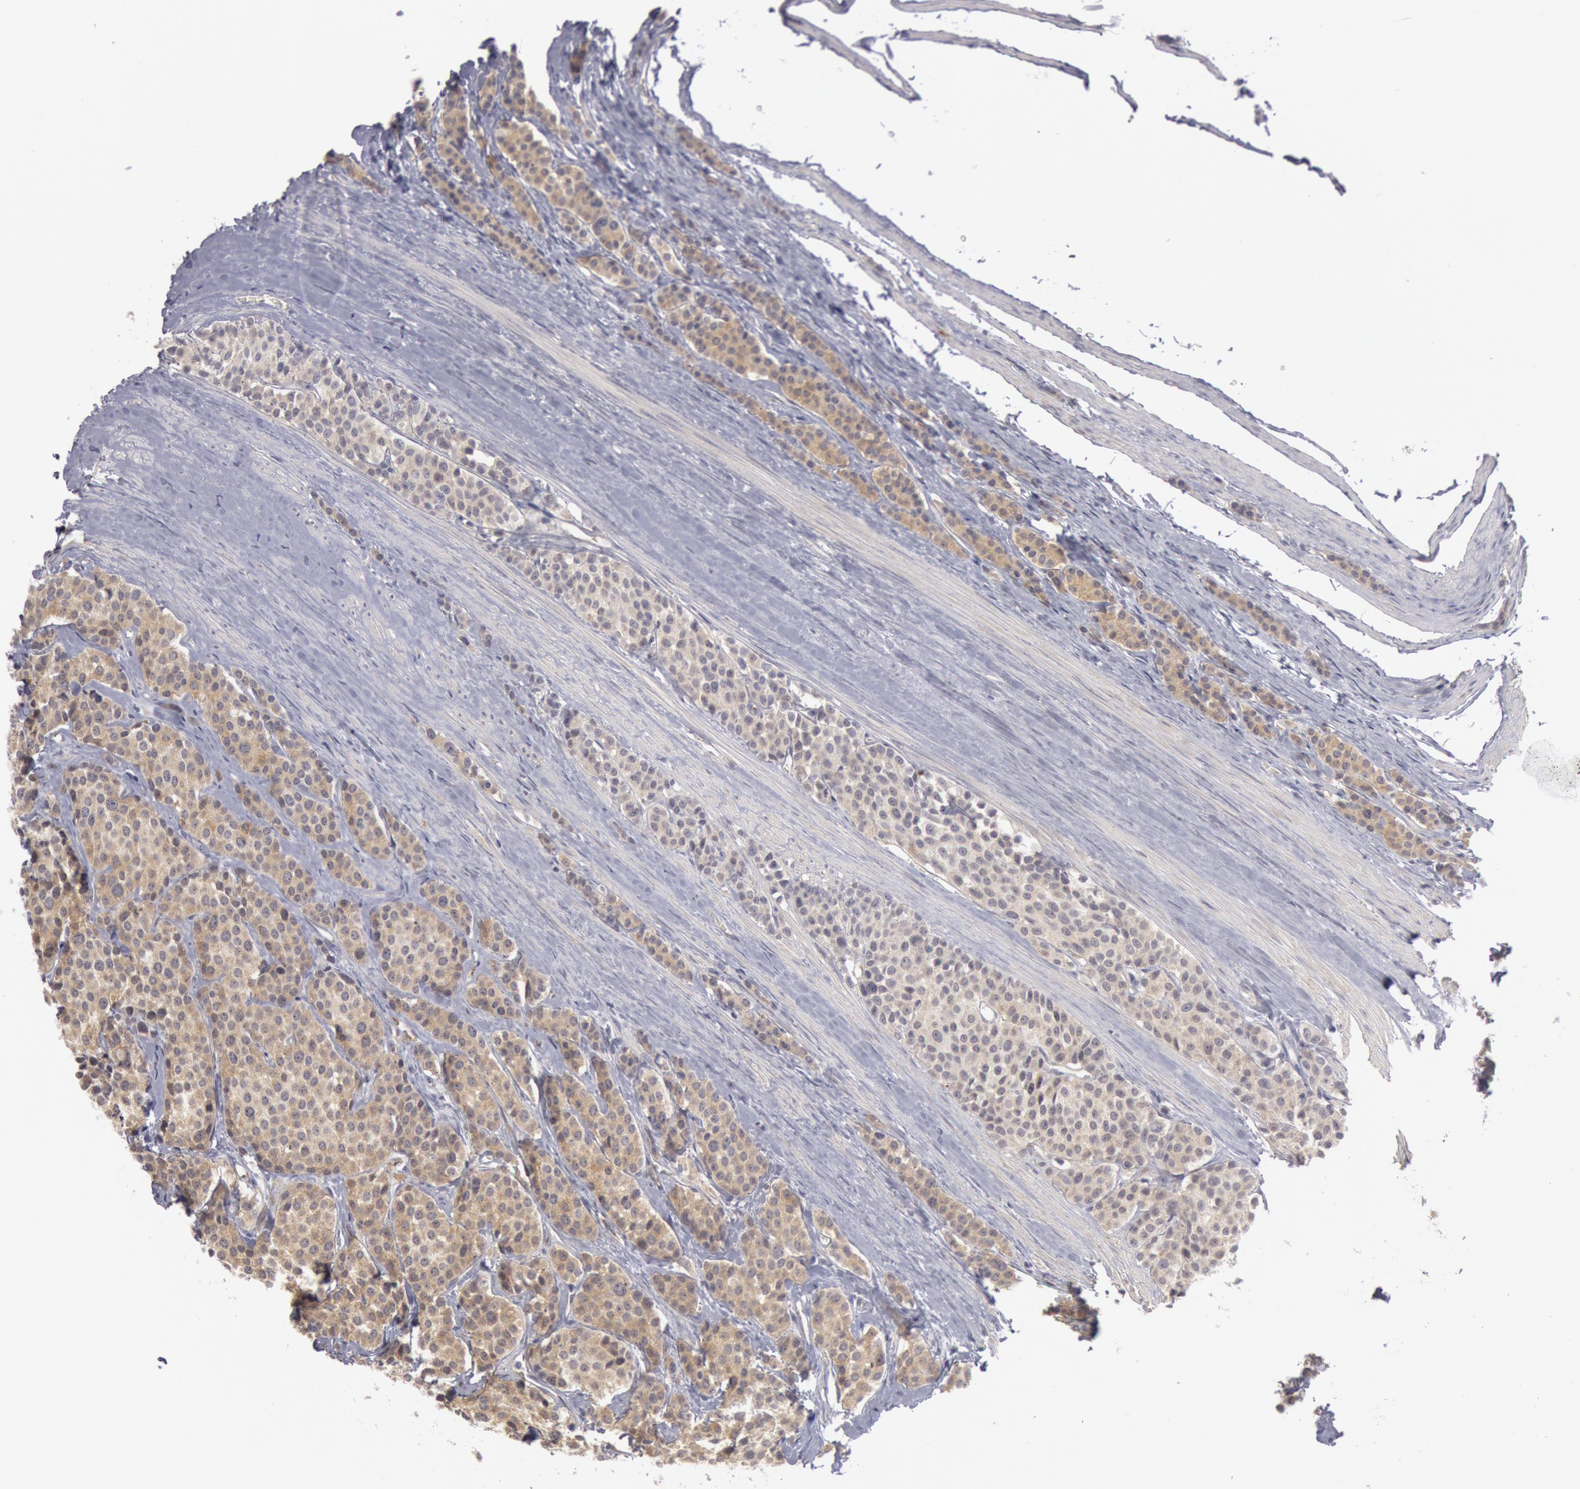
{"staining": {"intensity": "moderate", "quantity": ">75%", "location": "cytoplasmic/membranous"}, "tissue": "carcinoid", "cell_type": "Tumor cells", "image_type": "cancer", "snomed": [{"axis": "morphology", "description": "Carcinoid, malignant, NOS"}, {"axis": "topography", "description": "Small intestine"}], "caption": "Carcinoid was stained to show a protein in brown. There is medium levels of moderate cytoplasmic/membranous positivity in about >75% of tumor cells.", "gene": "JOSD1", "patient": {"sex": "male", "age": 60}}